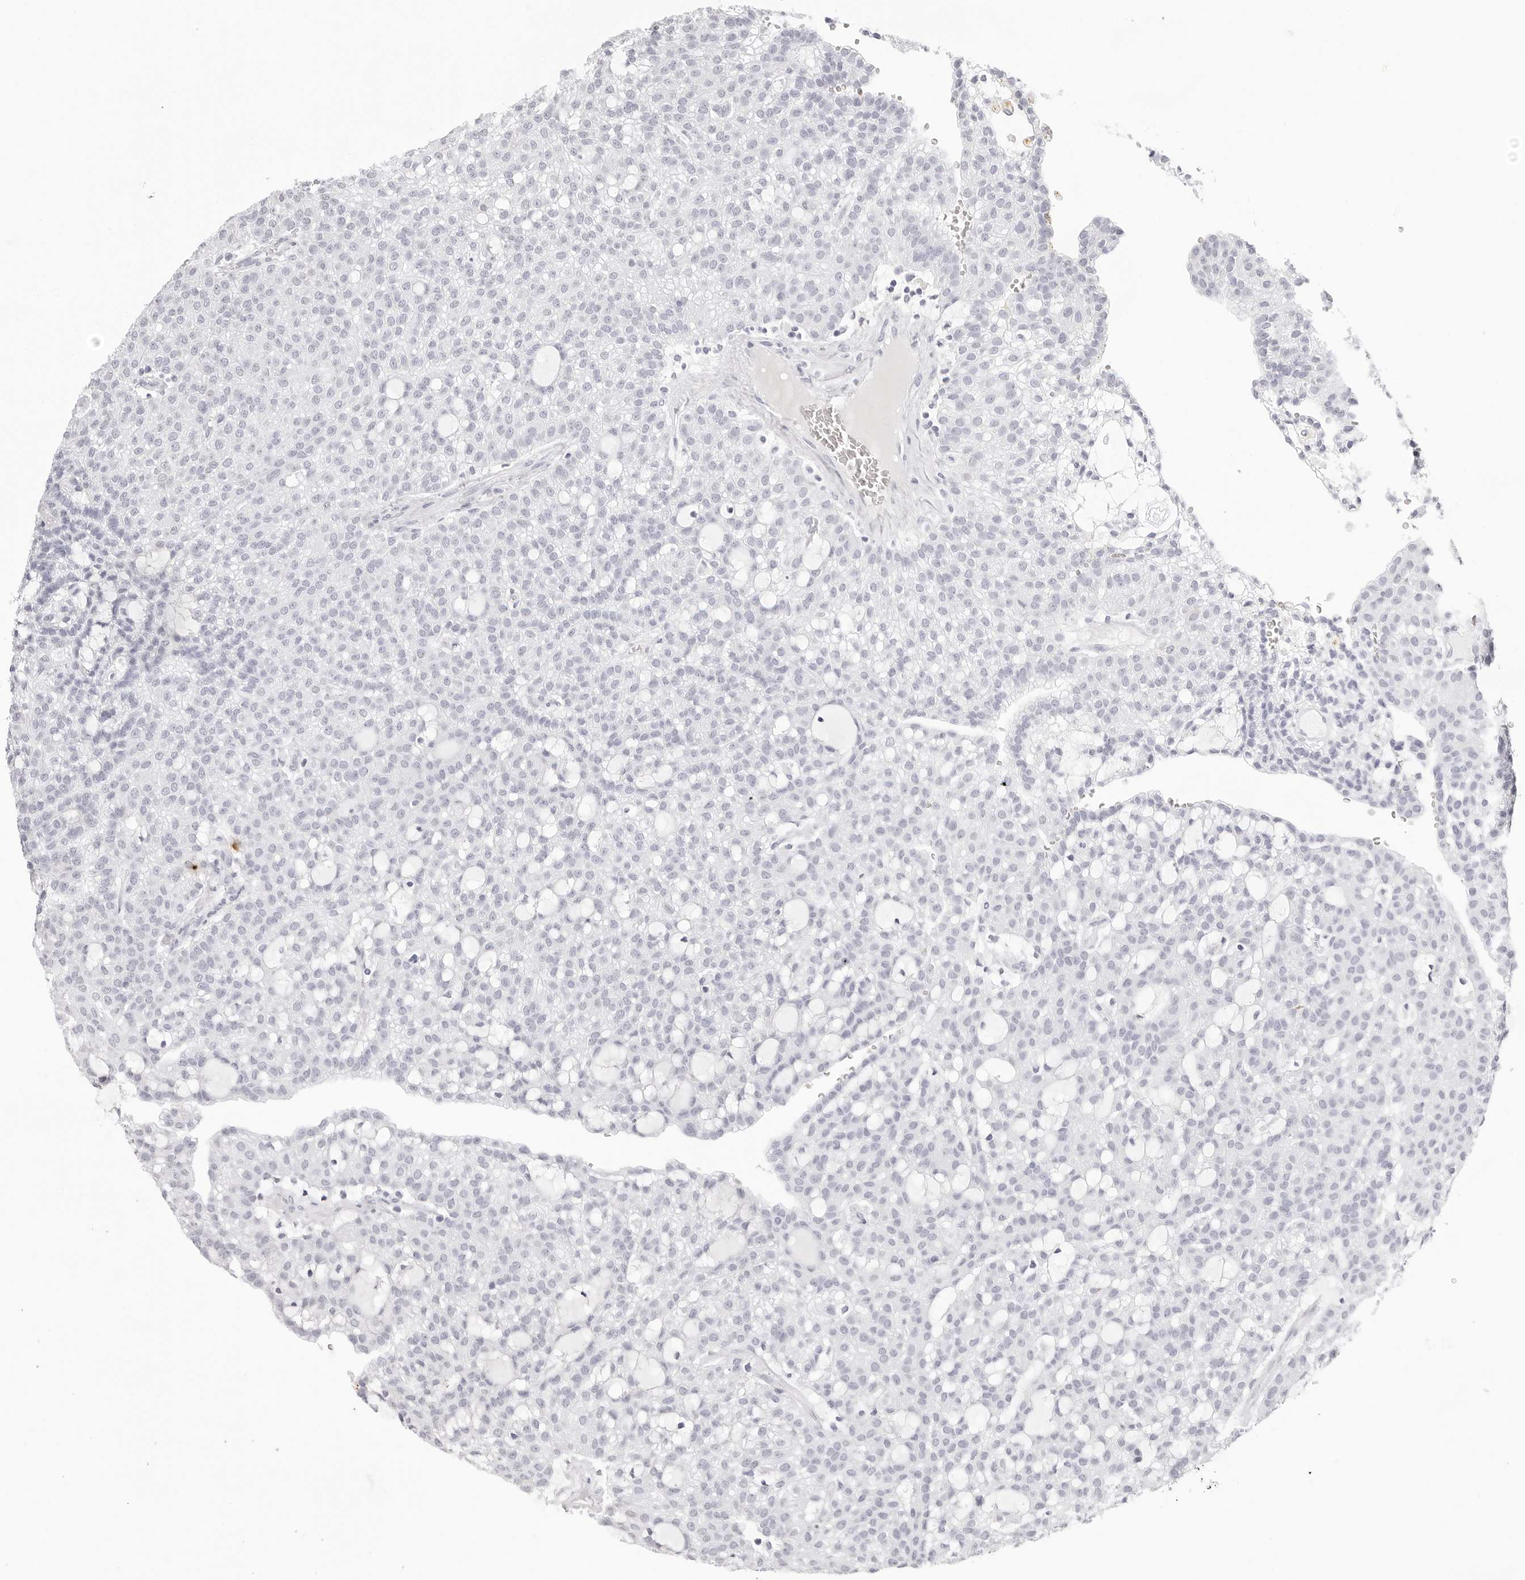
{"staining": {"intensity": "negative", "quantity": "none", "location": "none"}, "tissue": "renal cancer", "cell_type": "Tumor cells", "image_type": "cancer", "snomed": [{"axis": "morphology", "description": "Adenocarcinoma, NOS"}, {"axis": "topography", "description": "Kidney"}], "caption": "Photomicrograph shows no protein positivity in tumor cells of renal adenocarcinoma tissue.", "gene": "CST5", "patient": {"sex": "male", "age": 63}}